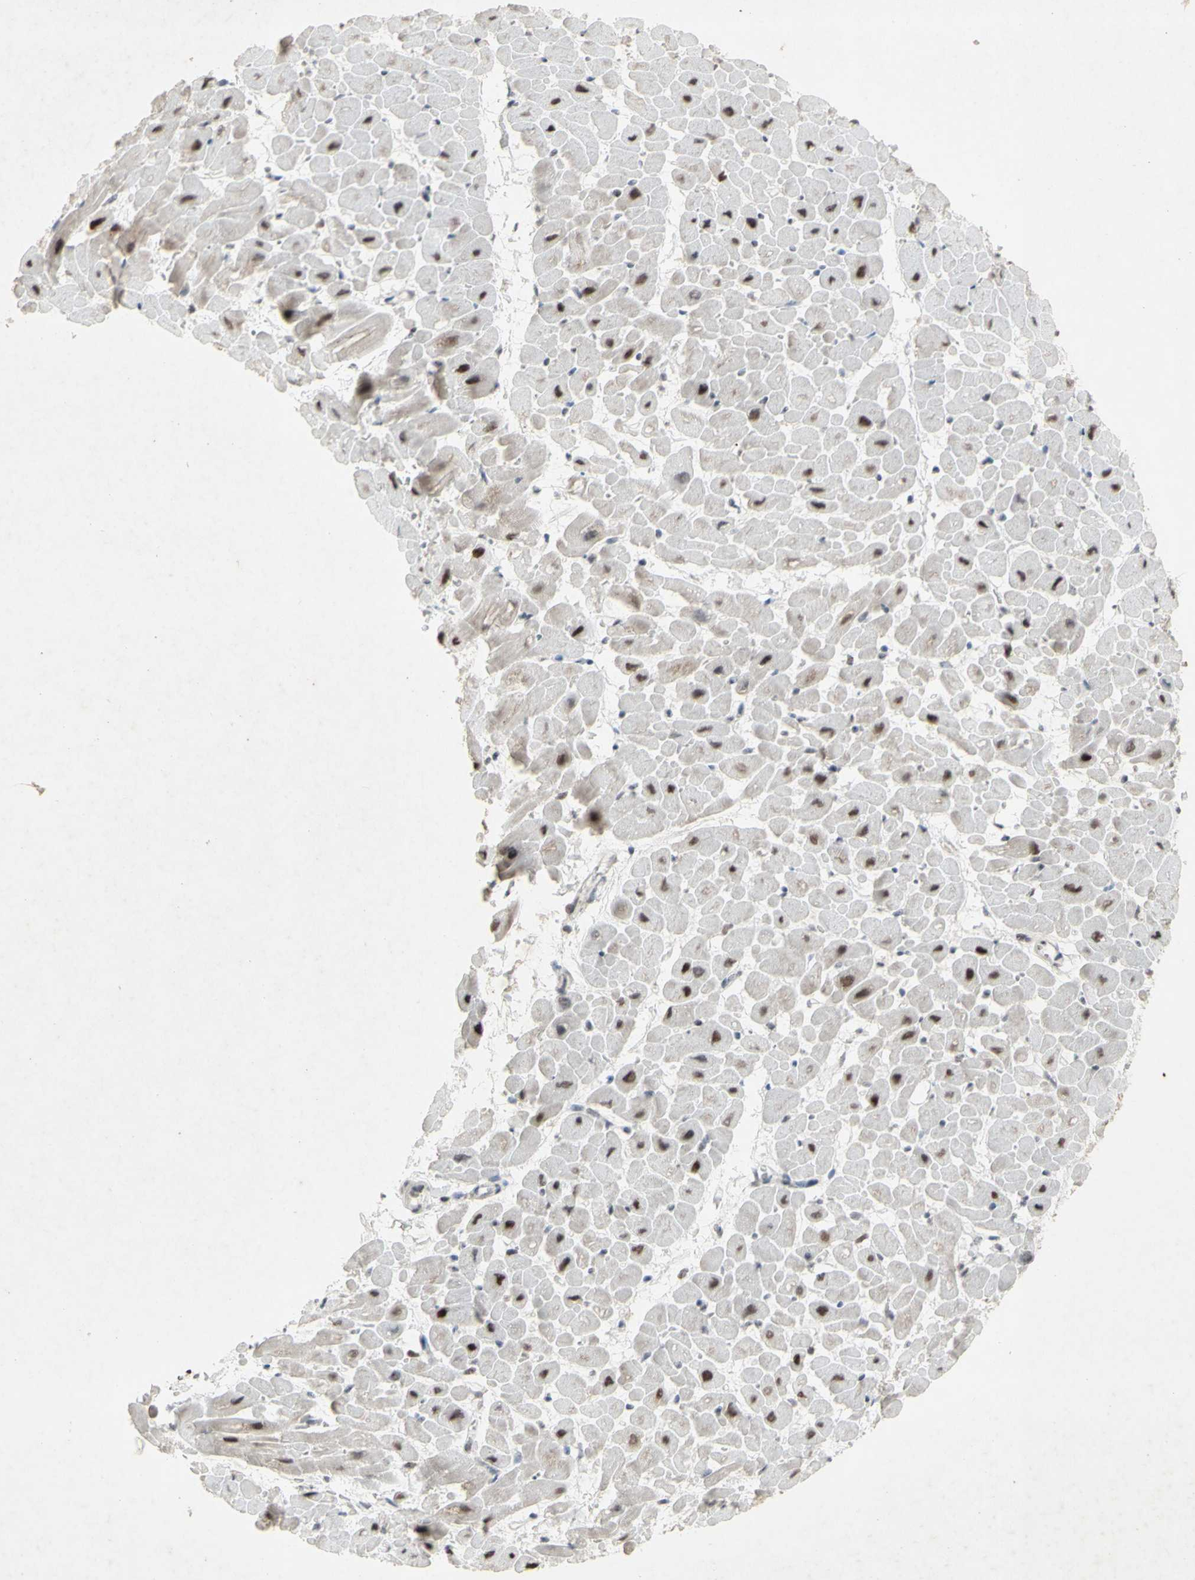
{"staining": {"intensity": "moderate", "quantity": "25%-75%", "location": "nuclear"}, "tissue": "heart muscle", "cell_type": "Cardiomyocytes", "image_type": "normal", "snomed": [{"axis": "morphology", "description": "Normal tissue, NOS"}, {"axis": "topography", "description": "Heart"}], "caption": "Approximately 25%-75% of cardiomyocytes in normal heart muscle demonstrate moderate nuclear protein positivity as visualized by brown immunohistochemical staining.", "gene": "CENPB", "patient": {"sex": "male", "age": 45}}